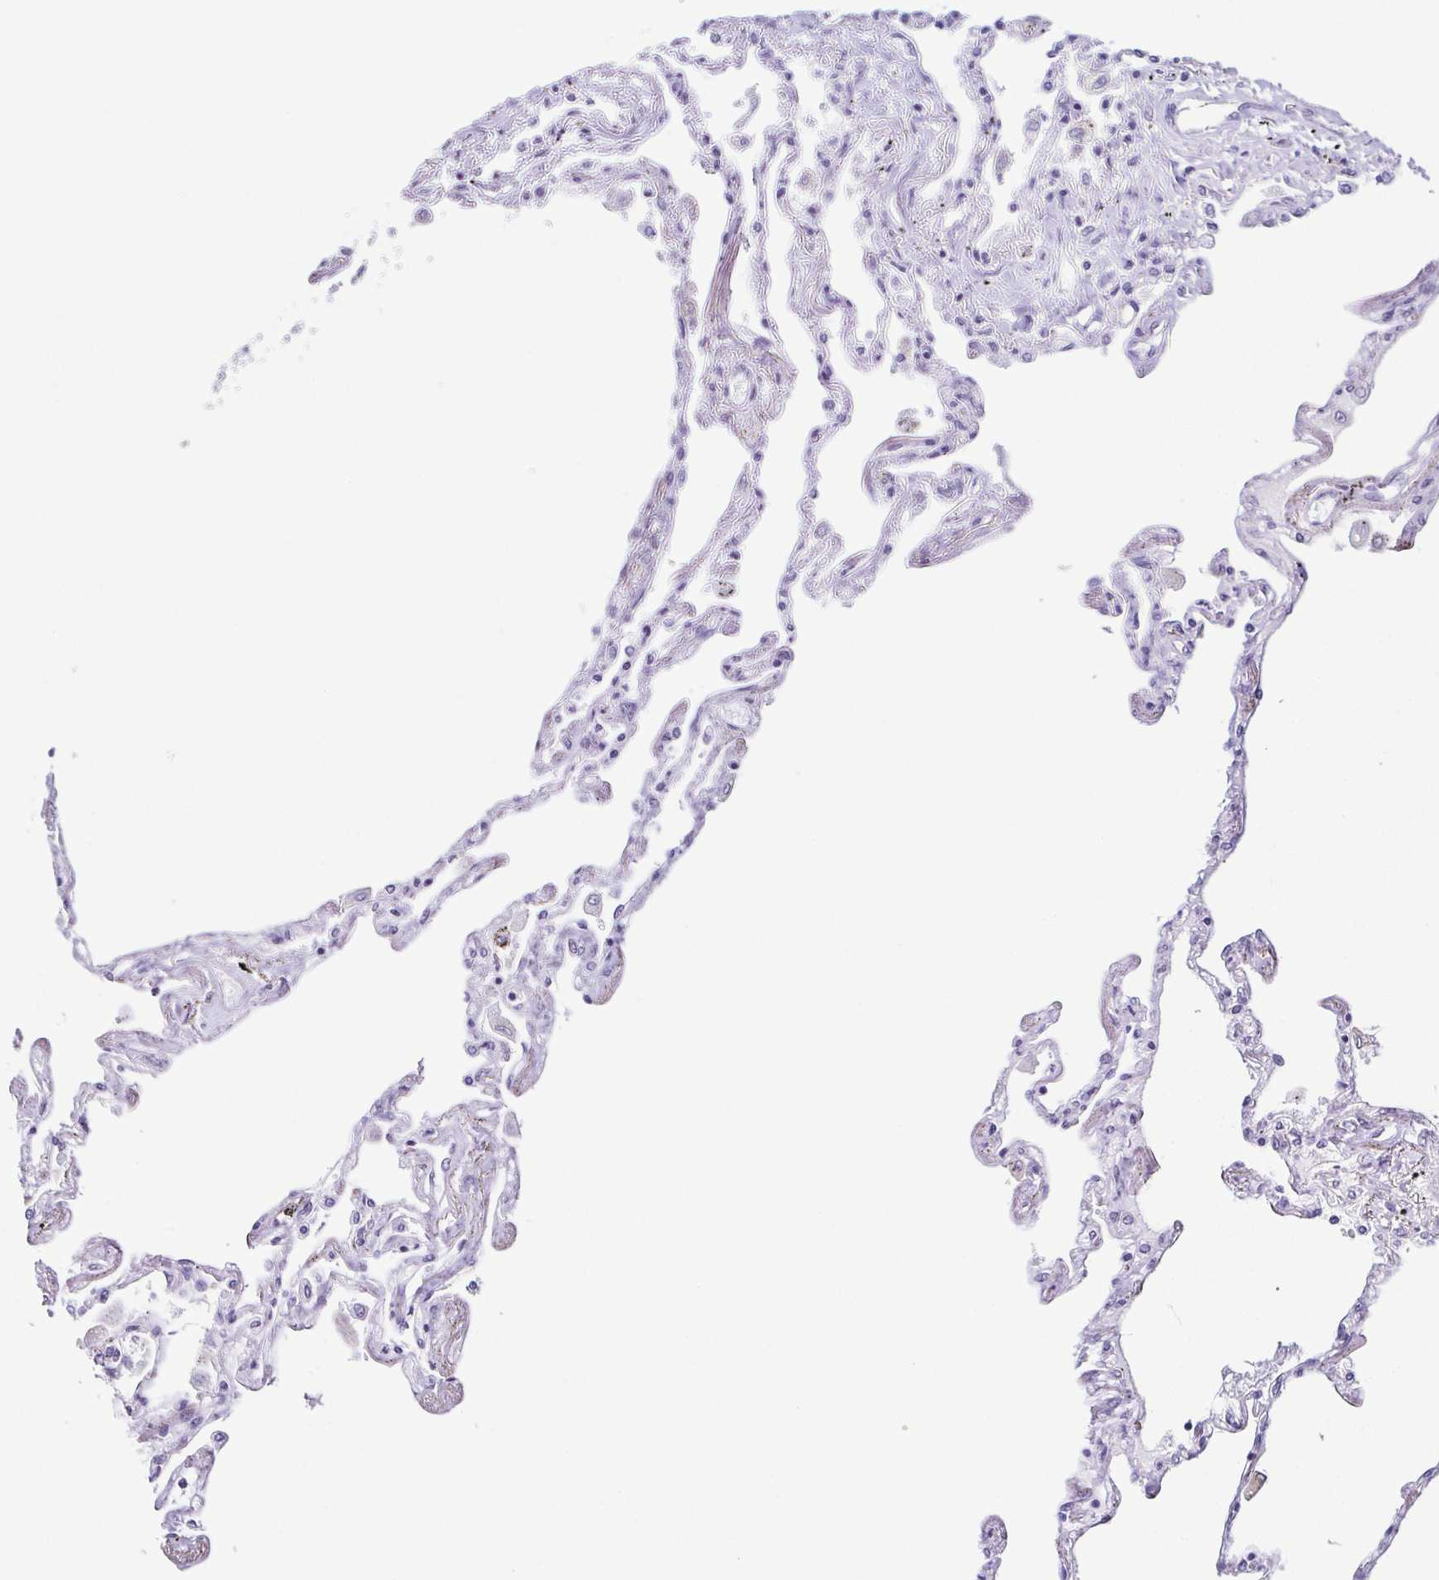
{"staining": {"intensity": "negative", "quantity": "none", "location": "none"}, "tissue": "lung", "cell_type": "Alveolar cells", "image_type": "normal", "snomed": [{"axis": "morphology", "description": "Normal tissue, NOS"}, {"axis": "morphology", "description": "Adenocarcinoma, NOS"}, {"axis": "topography", "description": "Cartilage tissue"}, {"axis": "topography", "description": "Lung"}], "caption": "IHC of unremarkable lung exhibits no staining in alveolar cells.", "gene": "ESX1", "patient": {"sex": "female", "age": 67}}